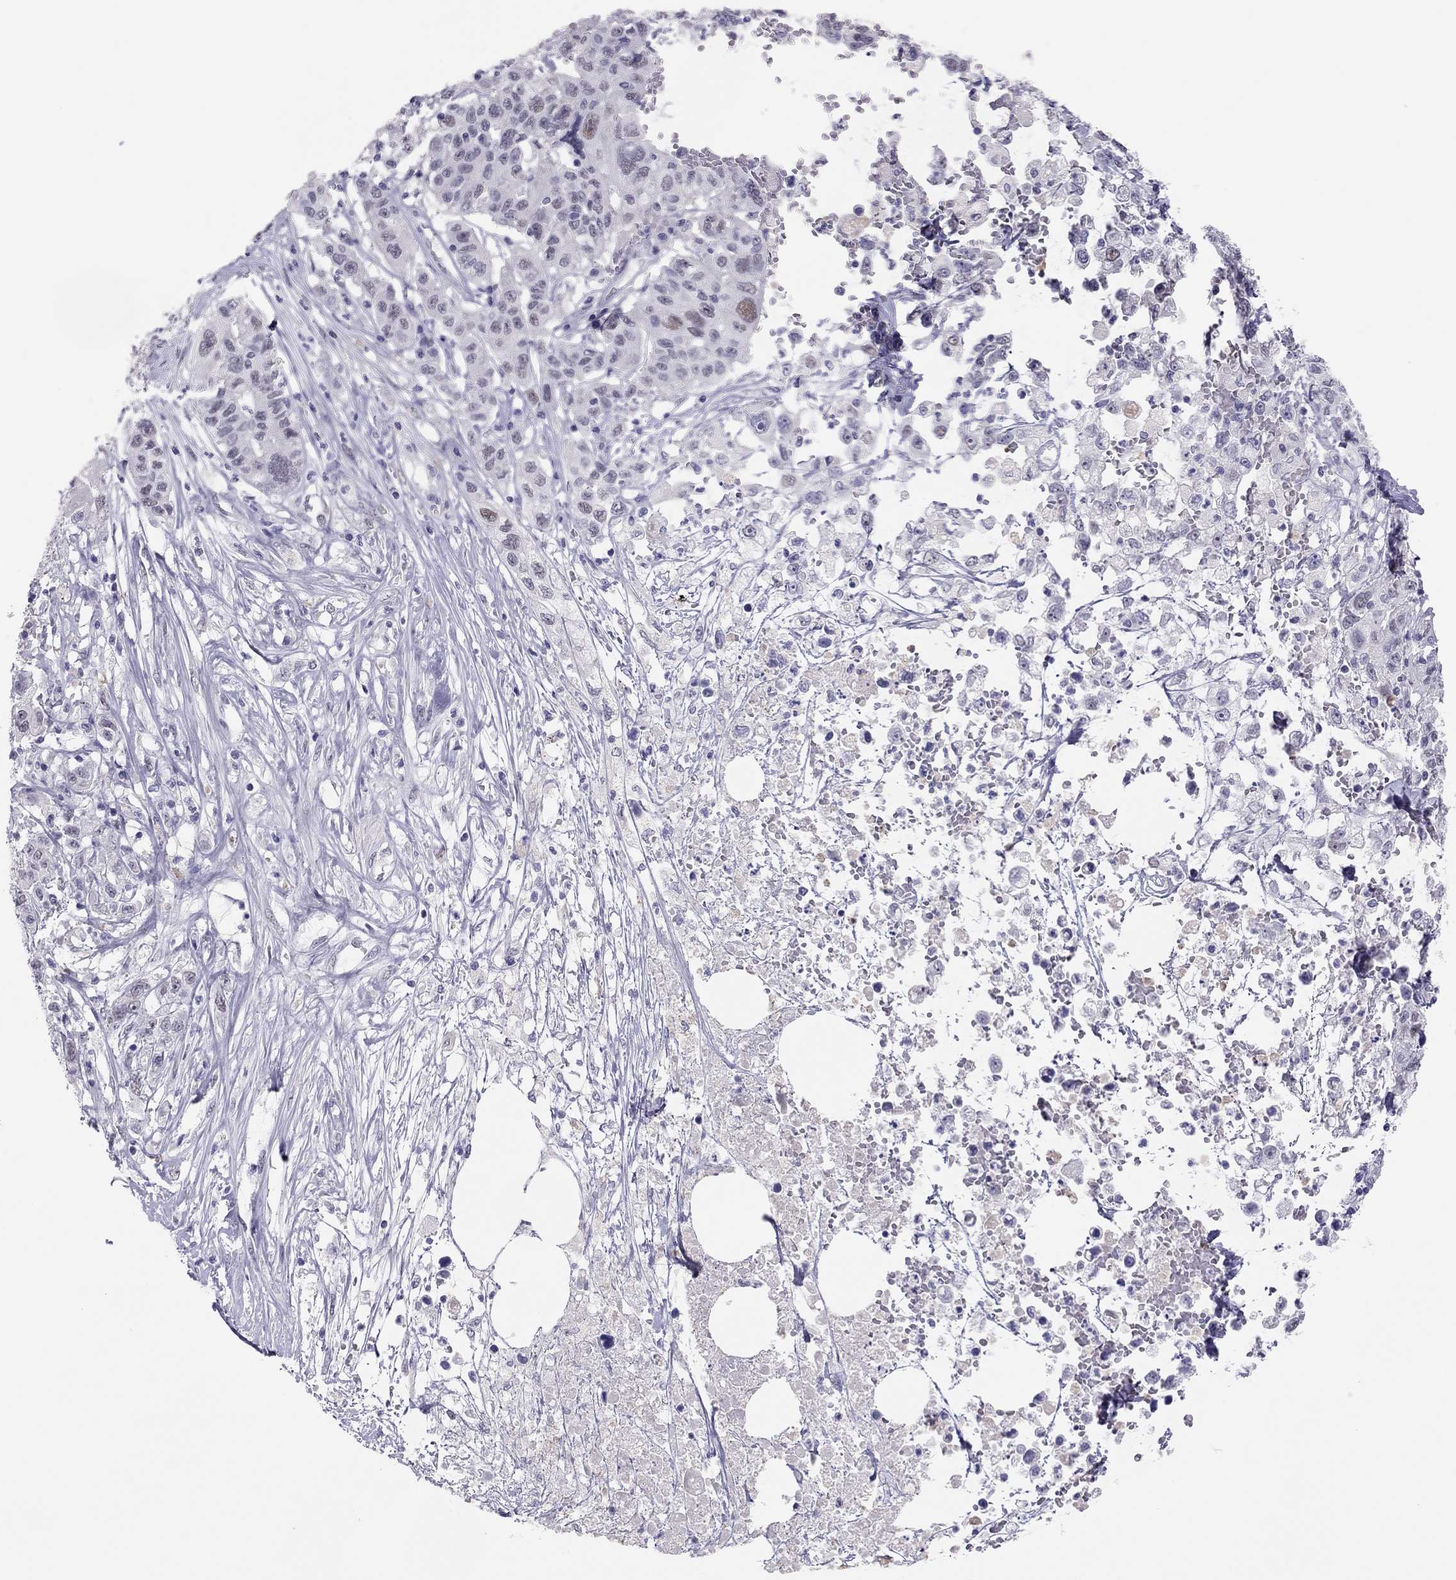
{"staining": {"intensity": "negative", "quantity": "none", "location": "none"}, "tissue": "liver cancer", "cell_type": "Tumor cells", "image_type": "cancer", "snomed": [{"axis": "morphology", "description": "Adenocarcinoma, NOS"}, {"axis": "morphology", "description": "Cholangiocarcinoma"}, {"axis": "topography", "description": "Liver"}], "caption": "Tumor cells show no significant expression in liver adenocarcinoma. The staining was performed using DAB (3,3'-diaminobenzidine) to visualize the protein expression in brown, while the nuclei were stained in blue with hematoxylin (Magnification: 20x).", "gene": "PHOX2A", "patient": {"sex": "male", "age": 64}}